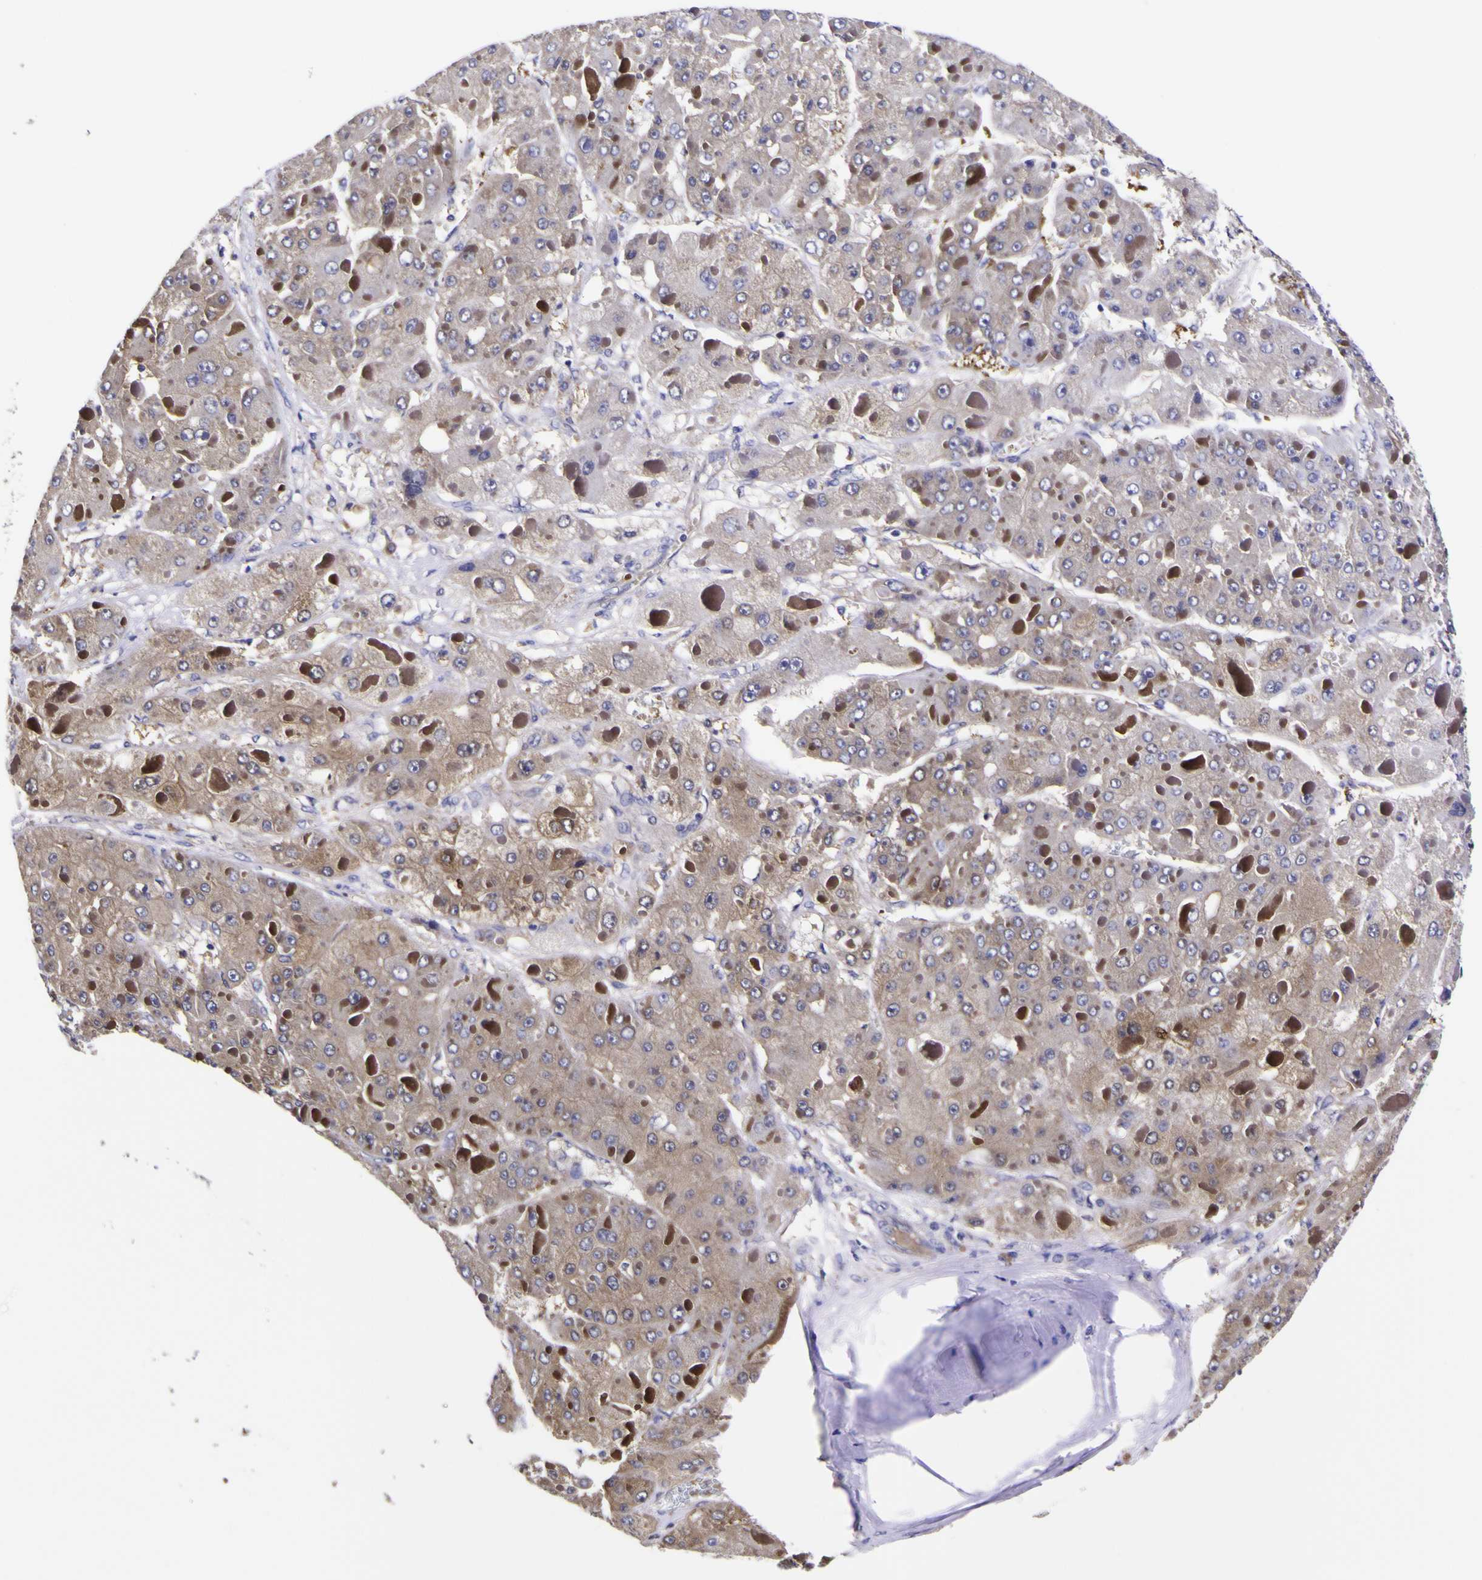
{"staining": {"intensity": "weak", "quantity": "25%-75%", "location": "cytoplasmic/membranous"}, "tissue": "liver cancer", "cell_type": "Tumor cells", "image_type": "cancer", "snomed": [{"axis": "morphology", "description": "Carcinoma, Hepatocellular, NOS"}, {"axis": "topography", "description": "Liver"}], "caption": "Liver cancer stained with immunohistochemistry (IHC) exhibits weak cytoplasmic/membranous expression in approximately 25%-75% of tumor cells.", "gene": "MAPK14", "patient": {"sex": "female", "age": 73}}